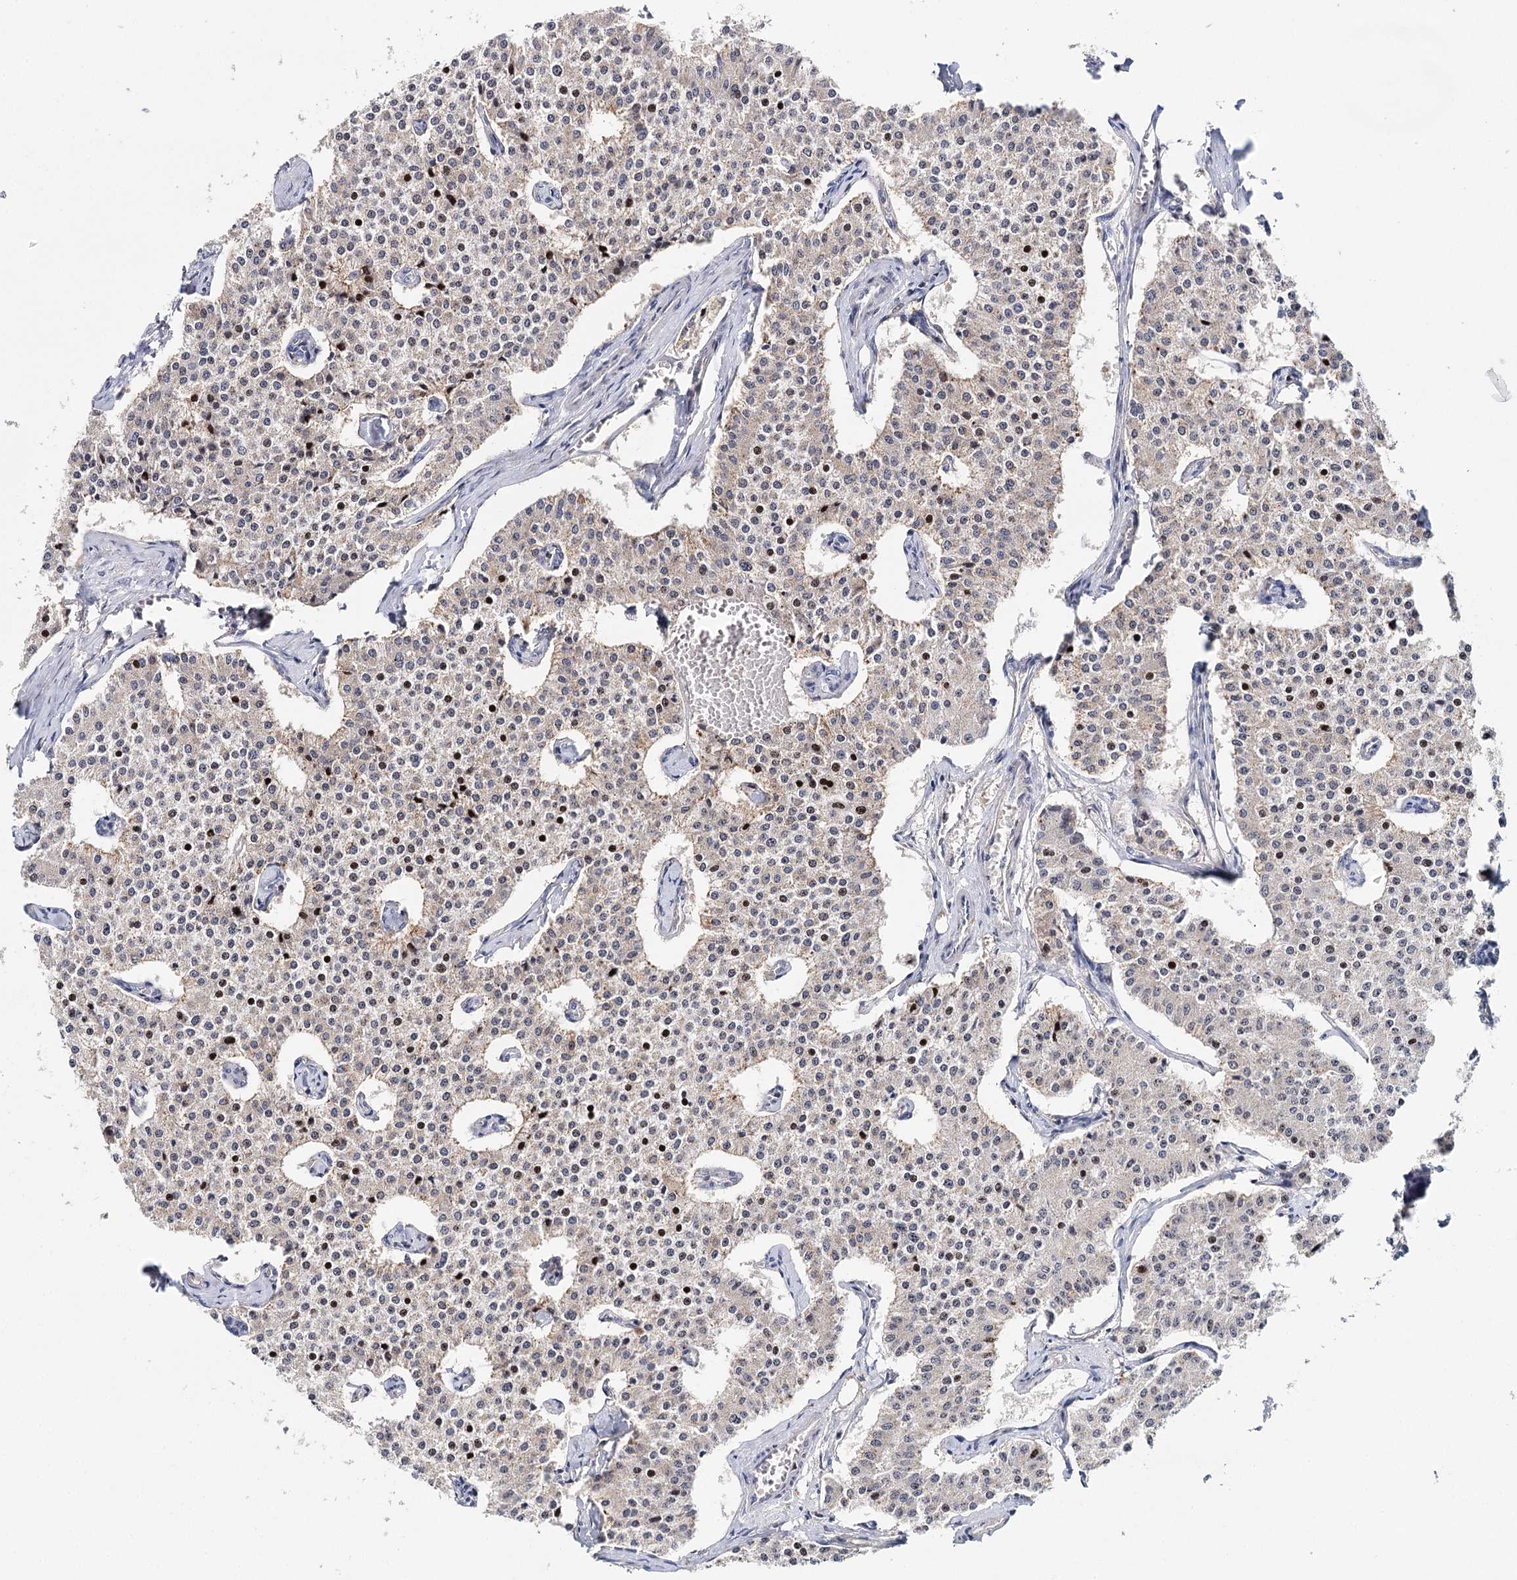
{"staining": {"intensity": "moderate", "quantity": ">75%", "location": "cytoplasmic/membranous,nuclear"}, "tissue": "carcinoid", "cell_type": "Tumor cells", "image_type": "cancer", "snomed": [{"axis": "morphology", "description": "Carcinoid, malignant, NOS"}, {"axis": "topography", "description": "Colon"}], "caption": "Human malignant carcinoid stained with a brown dye reveals moderate cytoplasmic/membranous and nuclear positive expression in about >75% of tumor cells.", "gene": "CFAP46", "patient": {"sex": "female", "age": 52}}